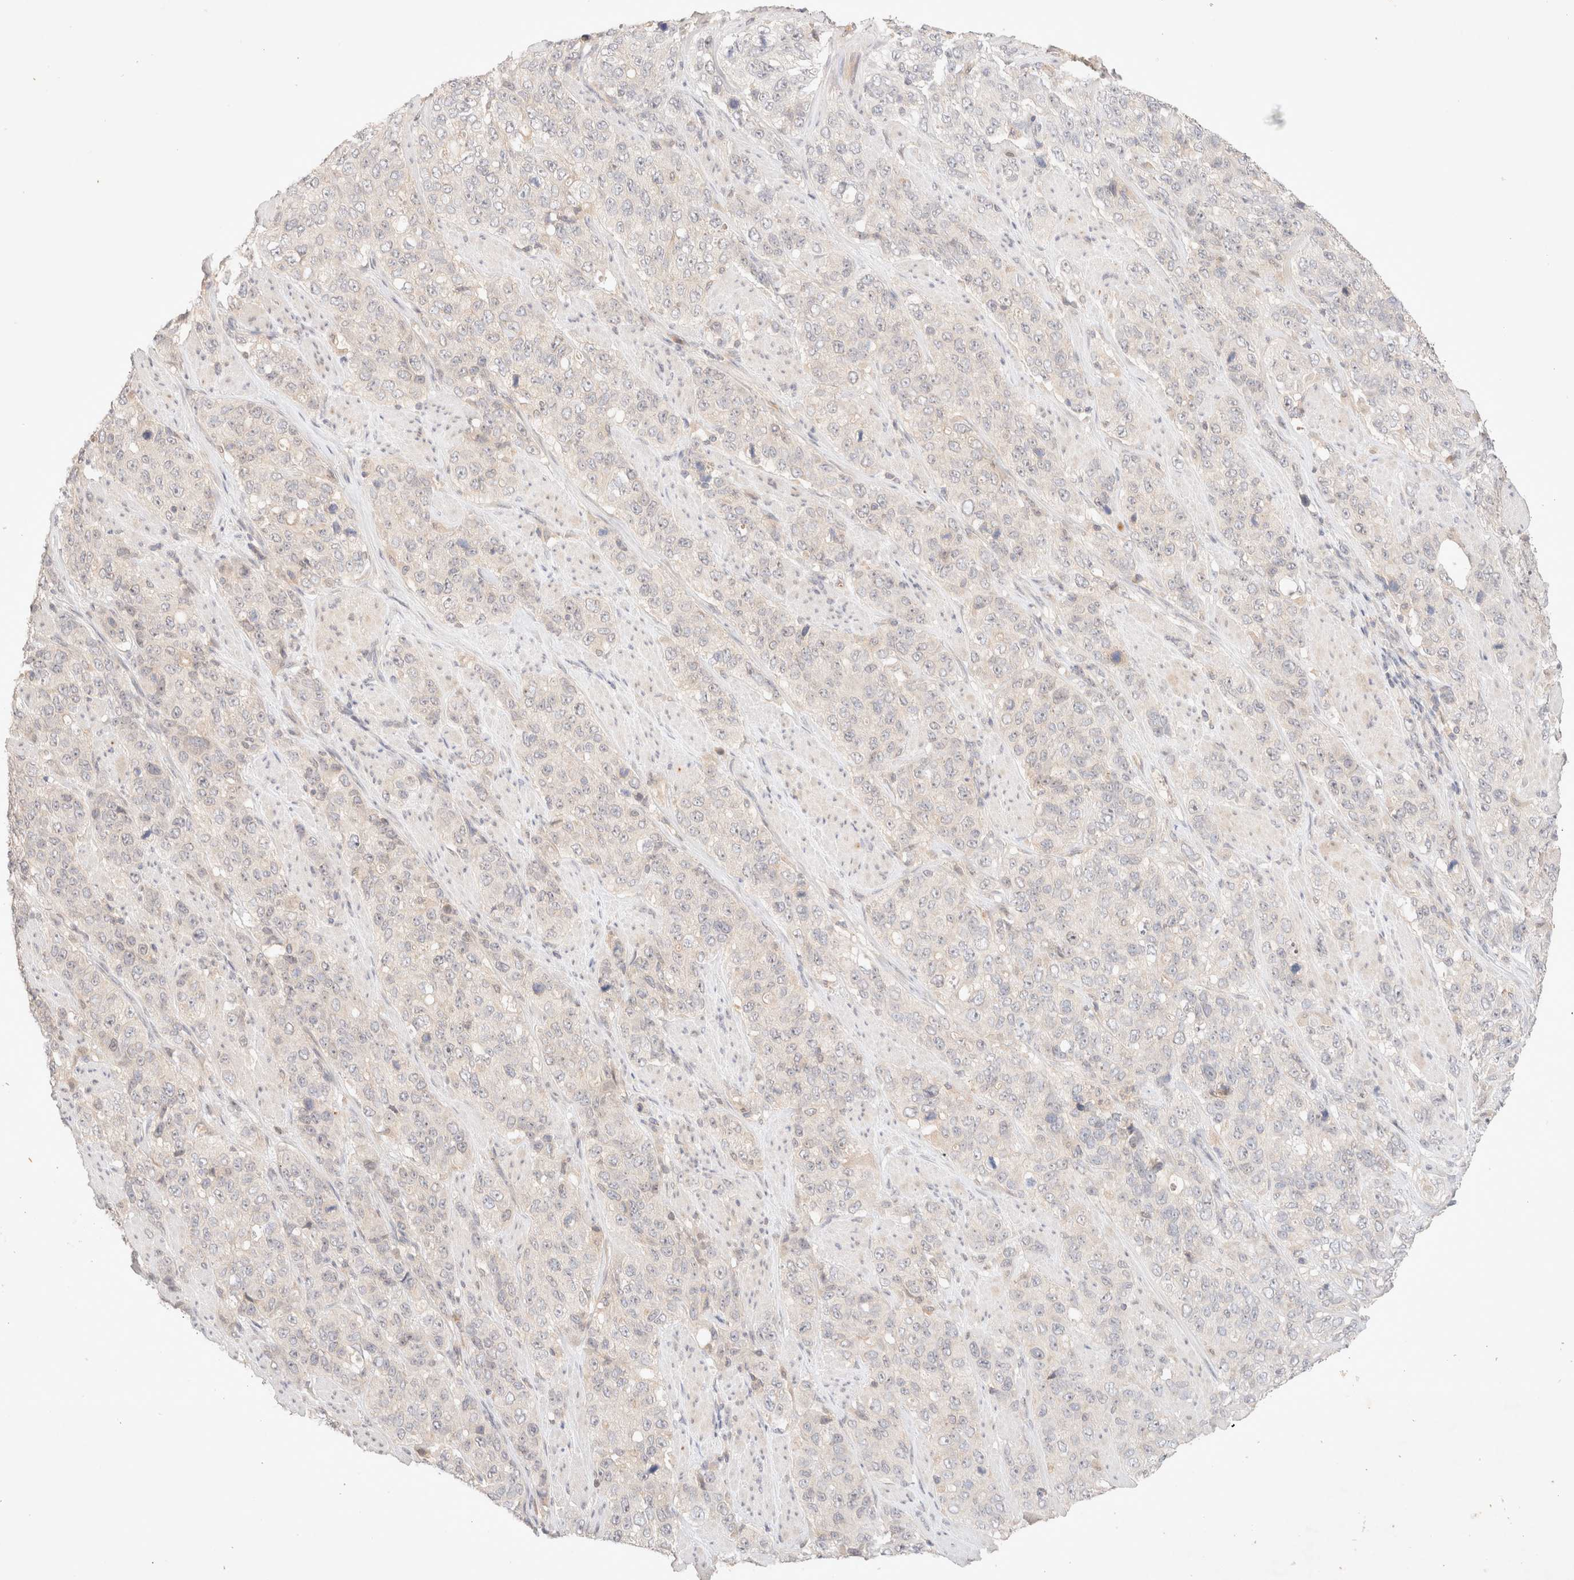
{"staining": {"intensity": "negative", "quantity": "none", "location": "none"}, "tissue": "stomach cancer", "cell_type": "Tumor cells", "image_type": "cancer", "snomed": [{"axis": "morphology", "description": "Adenocarcinoma, NOS"}, {"axis": "topography", "description": "Stomach"}], "caption": "This is an immunohistochemistry (IHC) micrograph of stomach adenocarcinoma. There is no positivity in tumor cells.", "gene": "SARM1", "patient": {"sex": "male", "age": 48}}